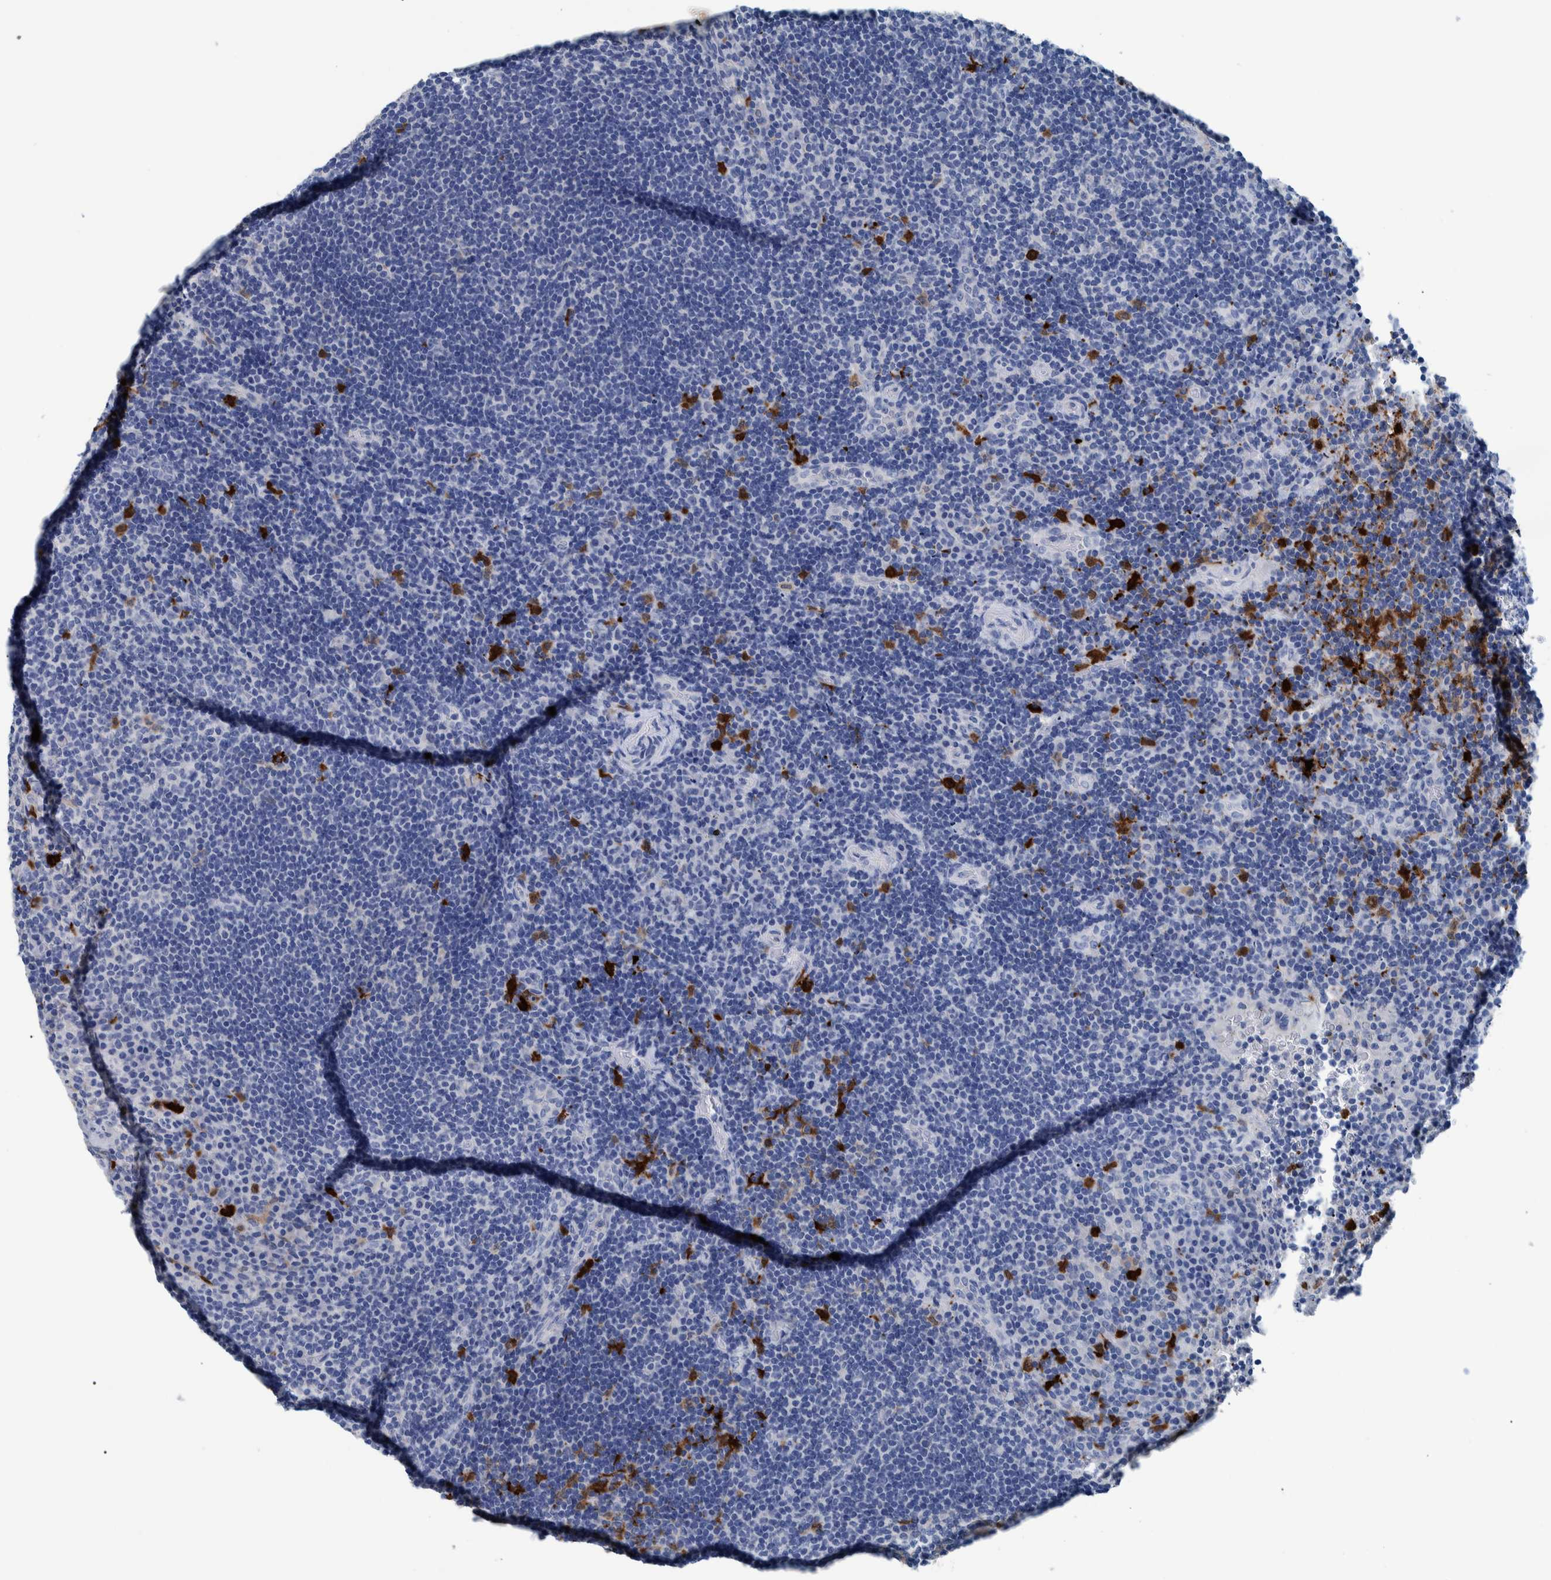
{"staining": {"intensity": "negative", "quantity": "none", "location": "none"}, "tissue": "lymphoma", "cell_type": "Tumor cells", "image_type": "cancer", "snomed": [{"axis": "morphology", "description": "Malignant lymphoma, non-Hodgkin's type, High grade"}, {"axis": "topography", "description": "Tonsil"}], "caption": "Tumor cells are negative for brown protein staining in high-grade malignant lymphoma, non-Hodgkin's type.", "gene": "IDO1", "patient": {"sex": "female", "age": 36}}